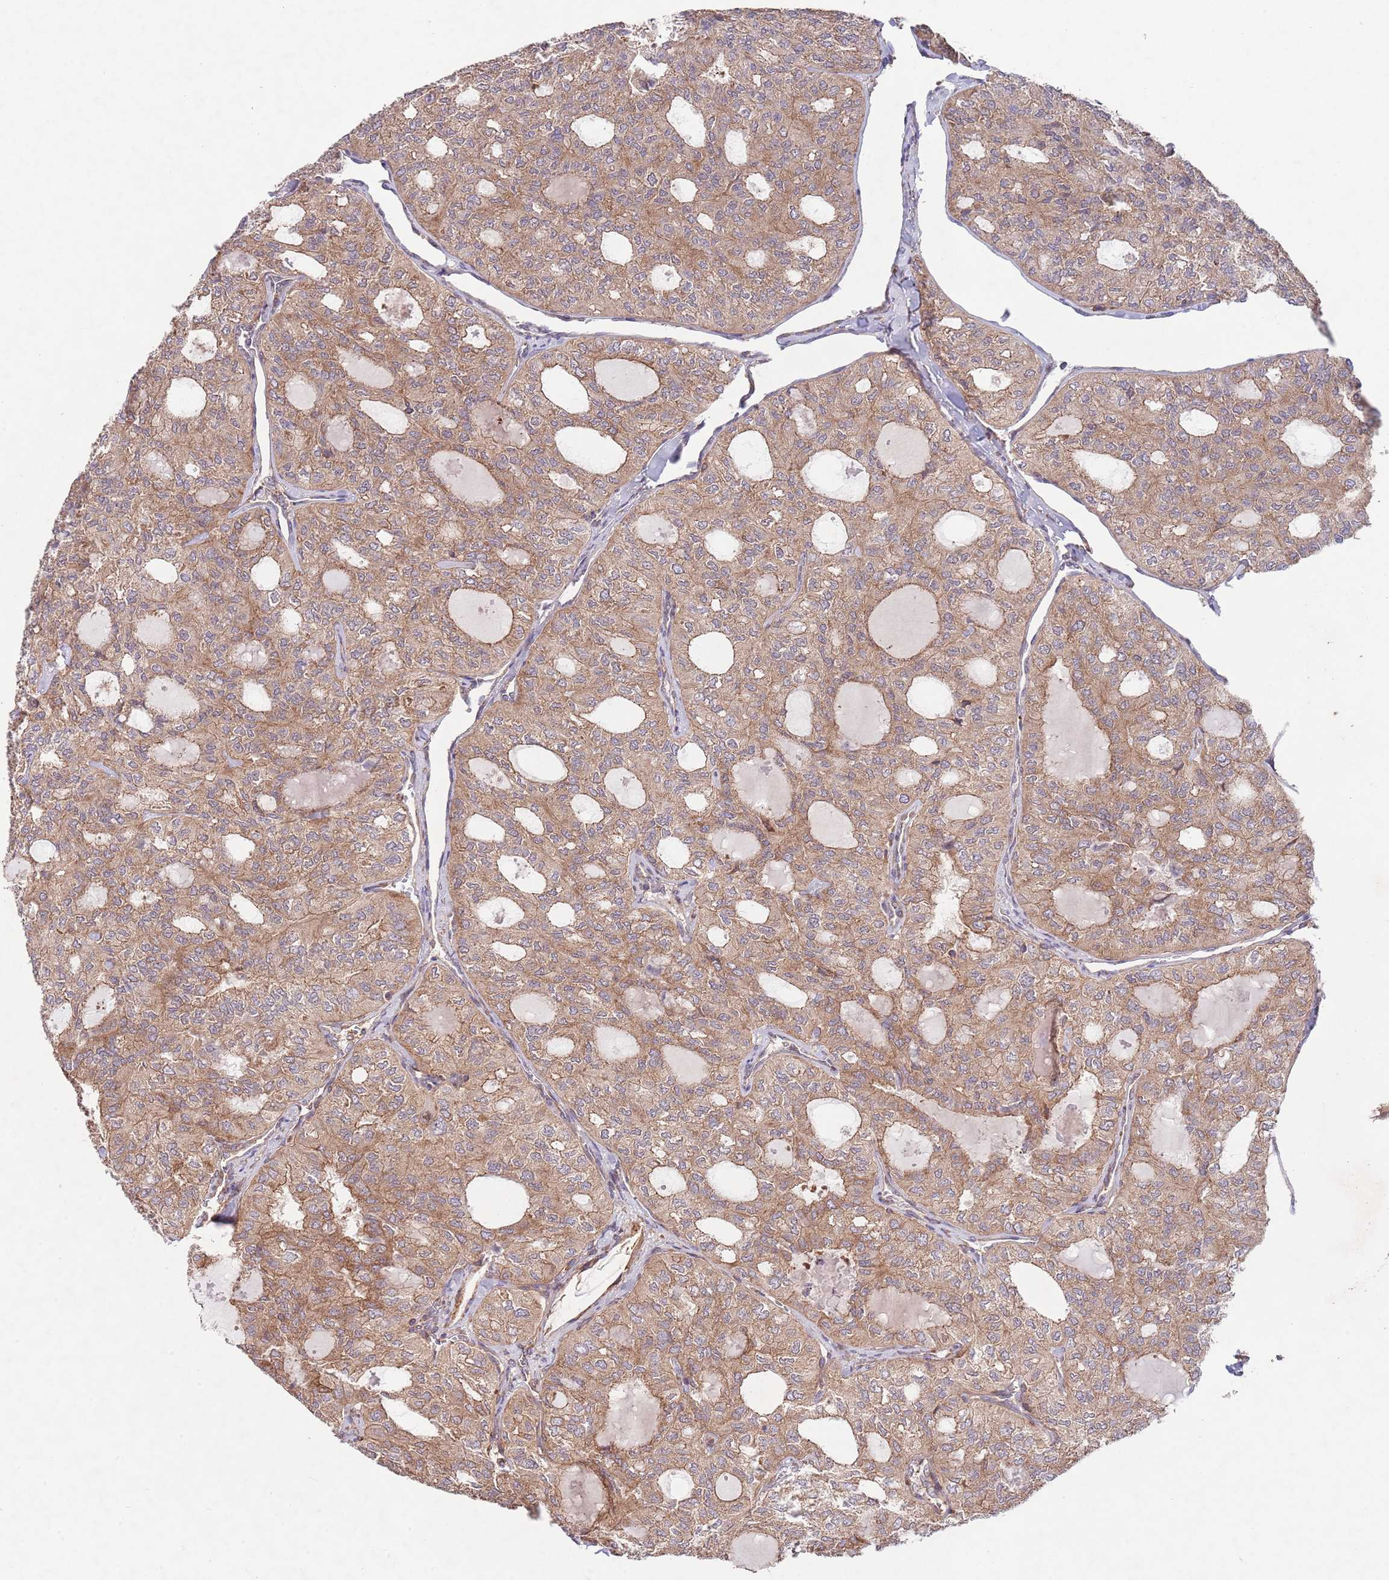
{"staining": {"intensity": "moderate", "quantity": ">75%", "location": "cytoplasmic/membranous"}, "tissue": "thyroid cancer", "cell_type": "Tumor cells", "image_type": "cancer", "snomed": [{"axis": "morphology", "description": "Follicular adenoma carcinoma, NOS"}, {"axis": "topography", "description": "Thyroid gland"}], "caption": "Immunohistochemical staining of thyroid follicular adenoma carcinoma exhibits medium levels of moderate cytoplasmic/membranous protein positivity in approximately >75% of tumor cells.", "gene": "RNF19B", "patient": {"sex": "male", "age": 75}}